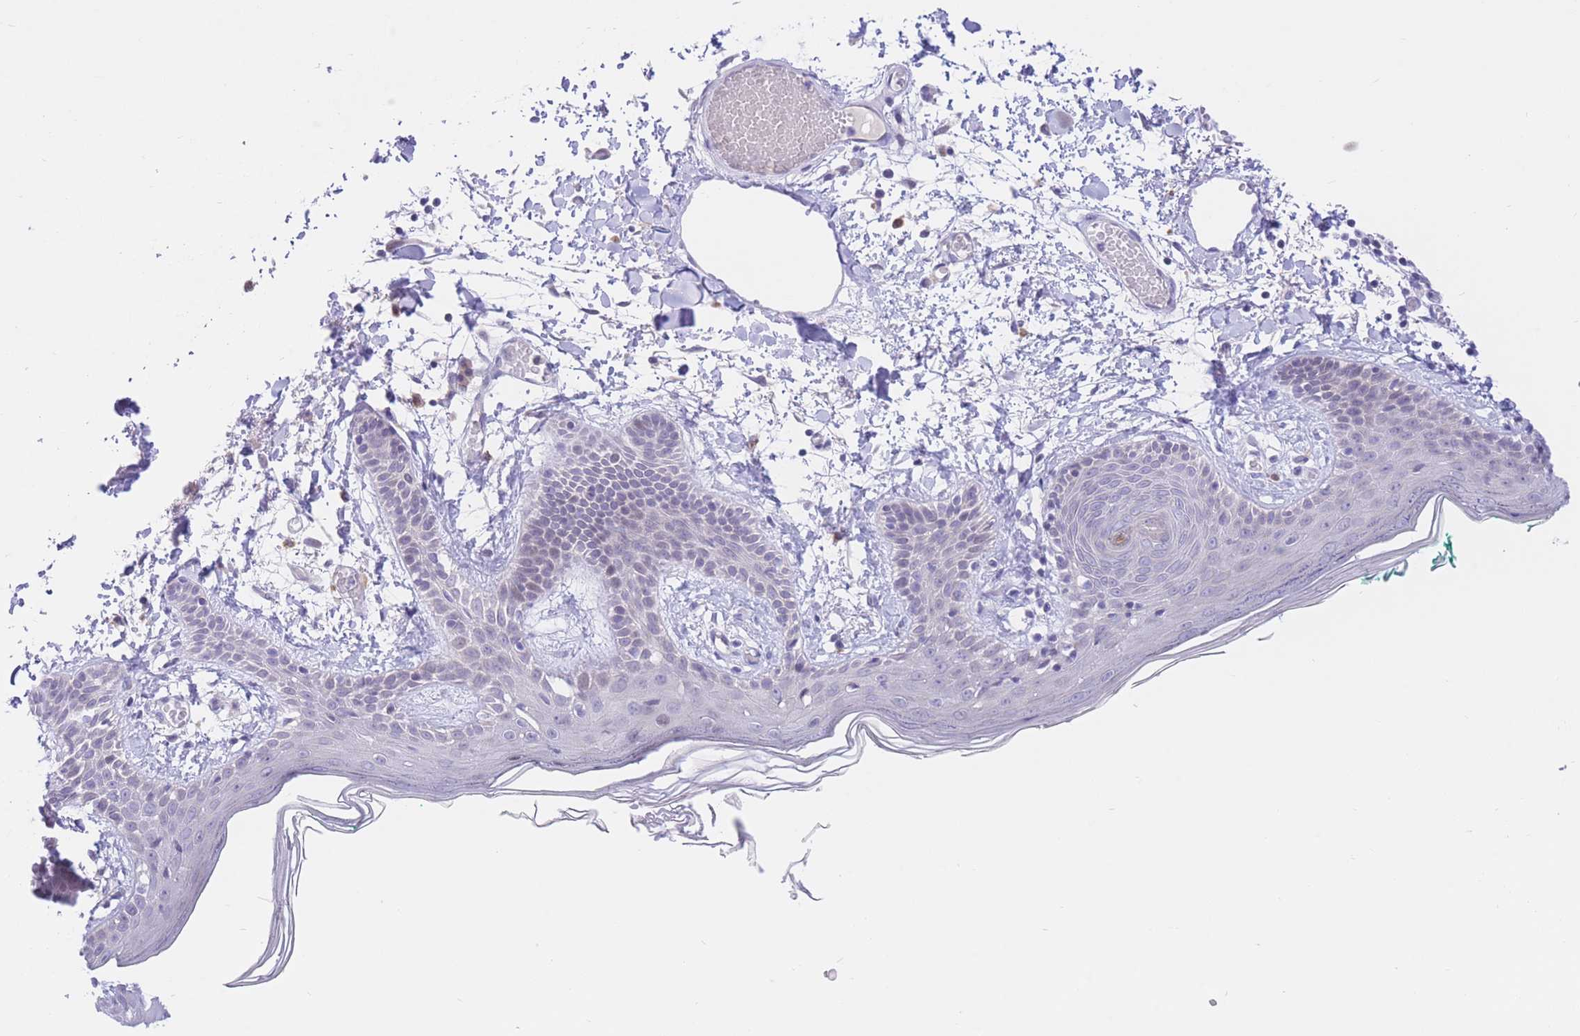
{"staining": {"intensity": "negative", "quantity": "none", "location": "none"}, "tissue": "skin", "cell_type": "Fibroblasts", "image_type": "normal", "snomed": [{"axis": "morphology", "description": "Normal tissue, NOS"}, {"axis": "topography", "description": "Skin"}], "caption": "IHC photomicrograph of normal human skin stained for a protein (brown), which reveals no positivity in fibroblasts.", "gene": "RPL39L", "patient": {"sex": "male", "age": 79}}